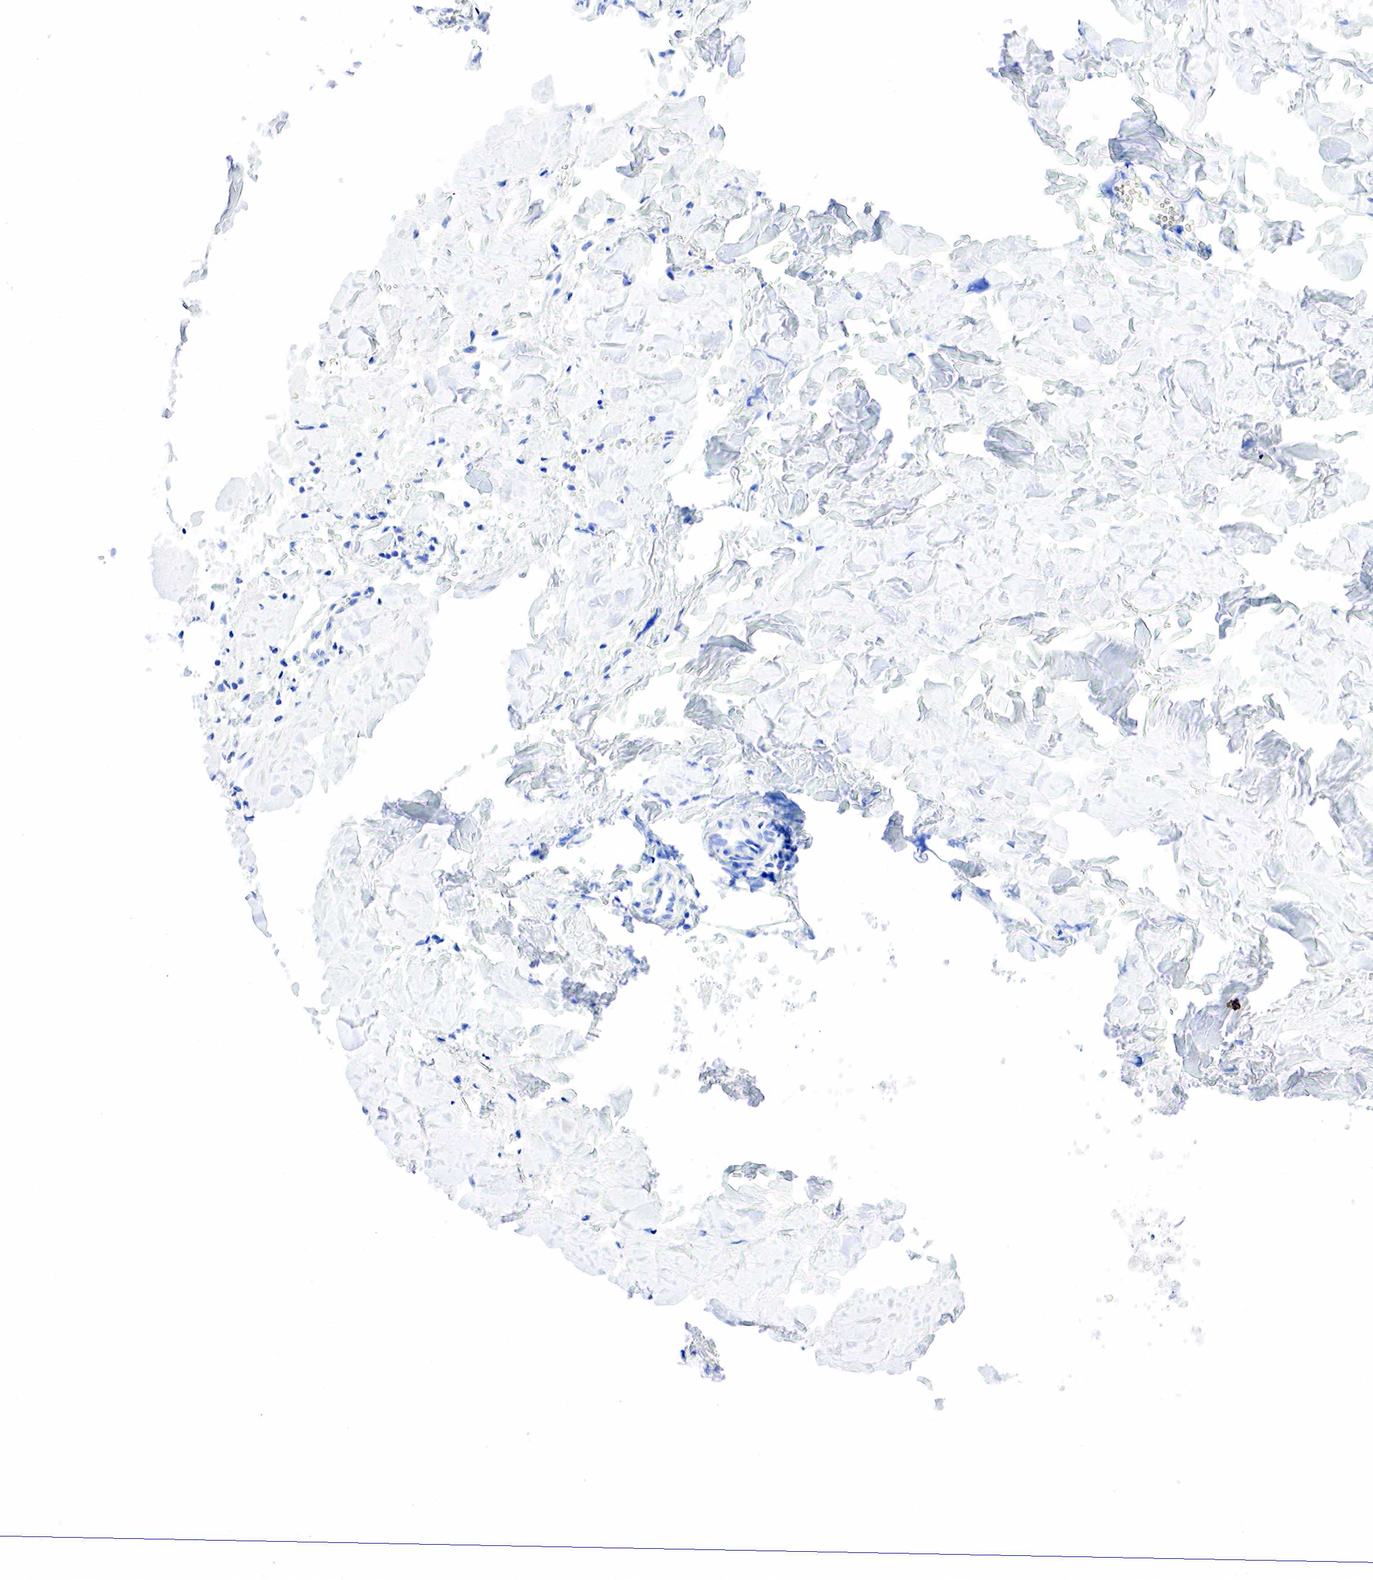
{"staining": {"intensity": "negative", "quantity": "none", "location": "none"}, "tissue": "head and neck cancer", "cell_type": "Tumor cells", "image_type": "cancer", "snomed": [{"axis": "morphology", "description": "Squamous cell carcinoma, NOS"}, {"axis": "topography", "description": "Salivary gland"}, {"axis": "topography", "description": "Head-Neck"}], "caption": "This is an immunohistochemistry photomicrograph of human squamous cell carcinoma (head and neck). There is no positivity in tumor cells.", "gene": "PTH", "patient": {"sex": "male", "age": 70}}